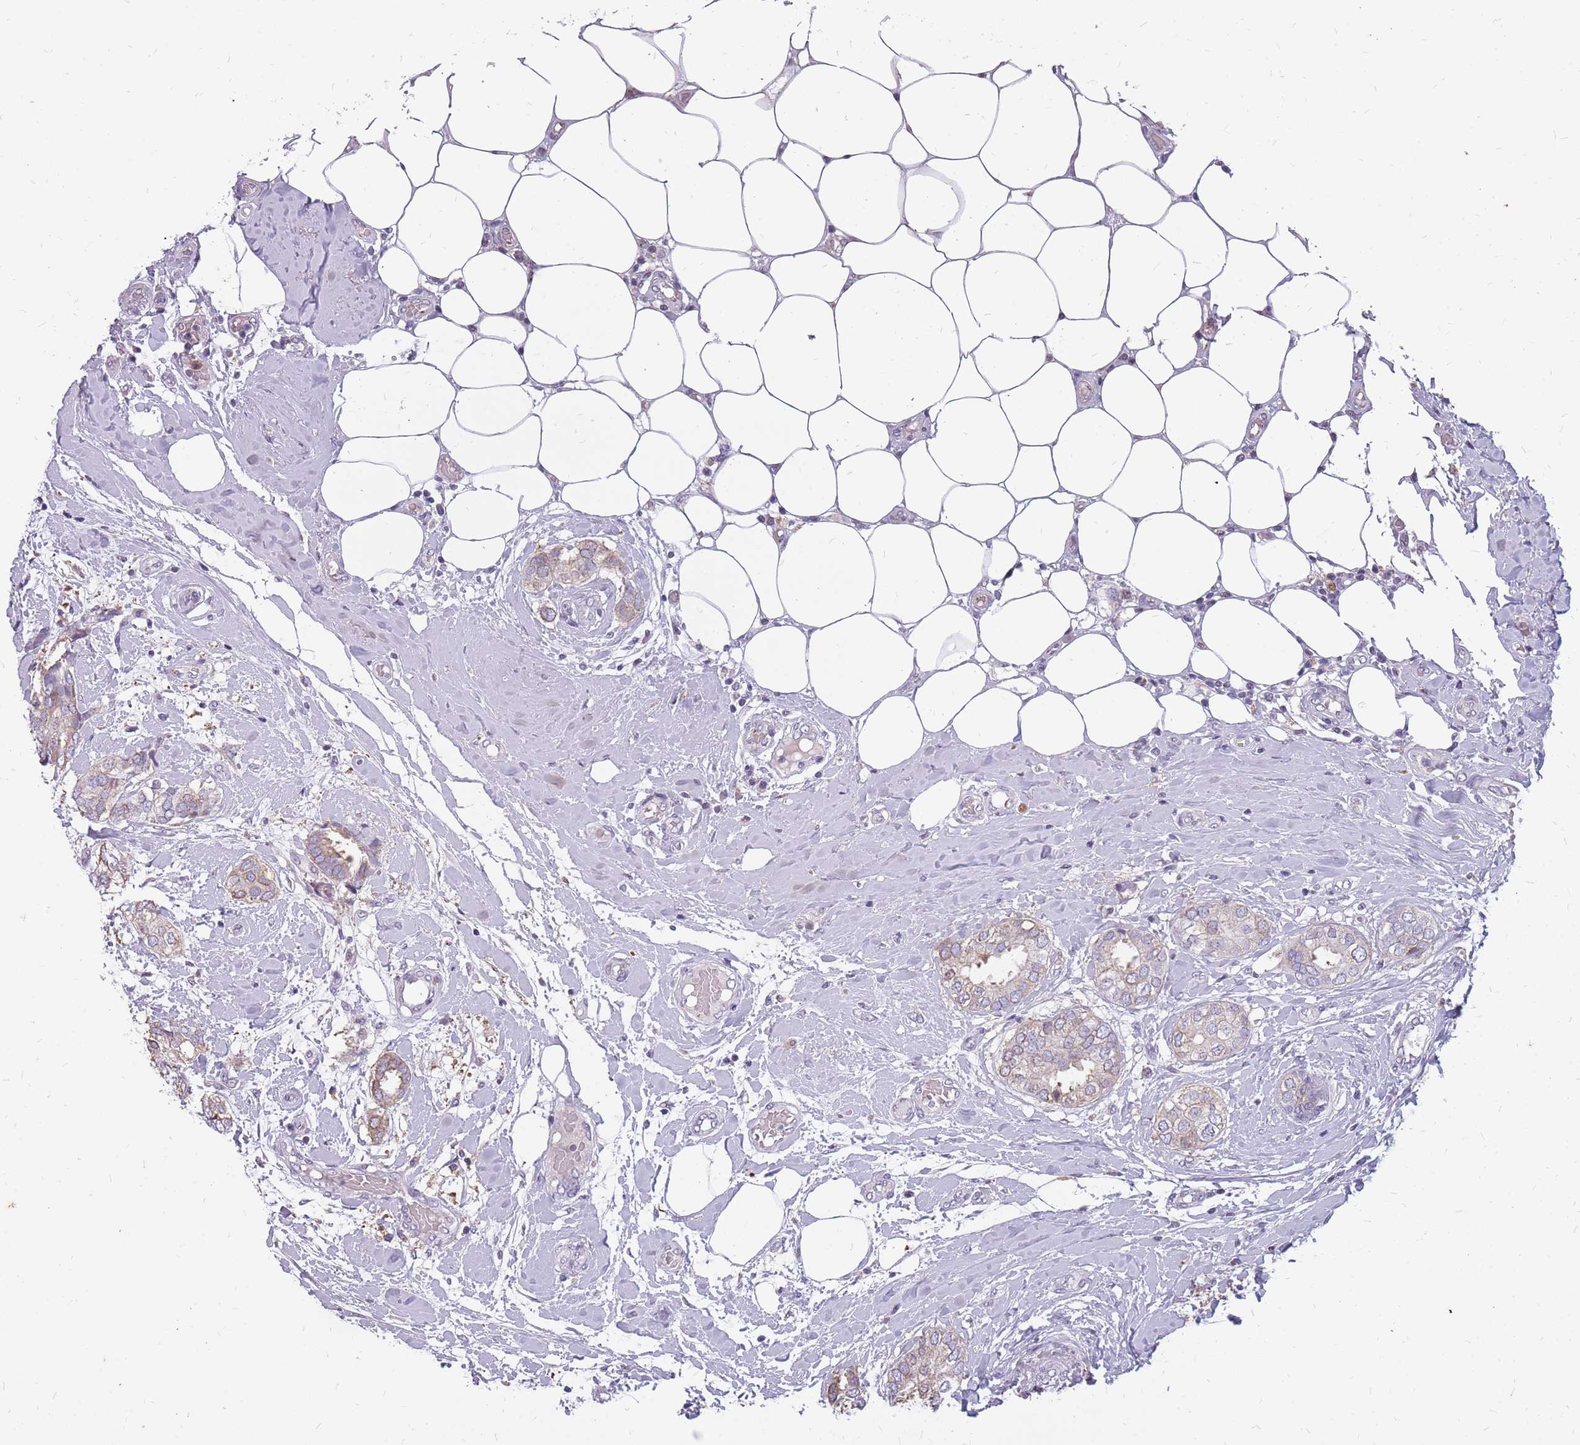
{"staining": {"intensity": "weak", "quantity": "<25%", "location": "cytoplasmic/membranous"}, "tissue": "breast cancer", "cell_type": "Tumor cells", "image_type": "cancer", "snomed": [{"axis": "morphology", "description": "Duct carcinoma"}, {"axis": "topography", "description": "Breast"}], "caption": "The IHC photomicrograph has no significant staining in tumor cells of breast cancer (intraductal carcinoma) tissue. (IHC, brightfield microscopy, high magnification).", "gene": "NEK6", "patient": {"sex": "female", "age": 73}}